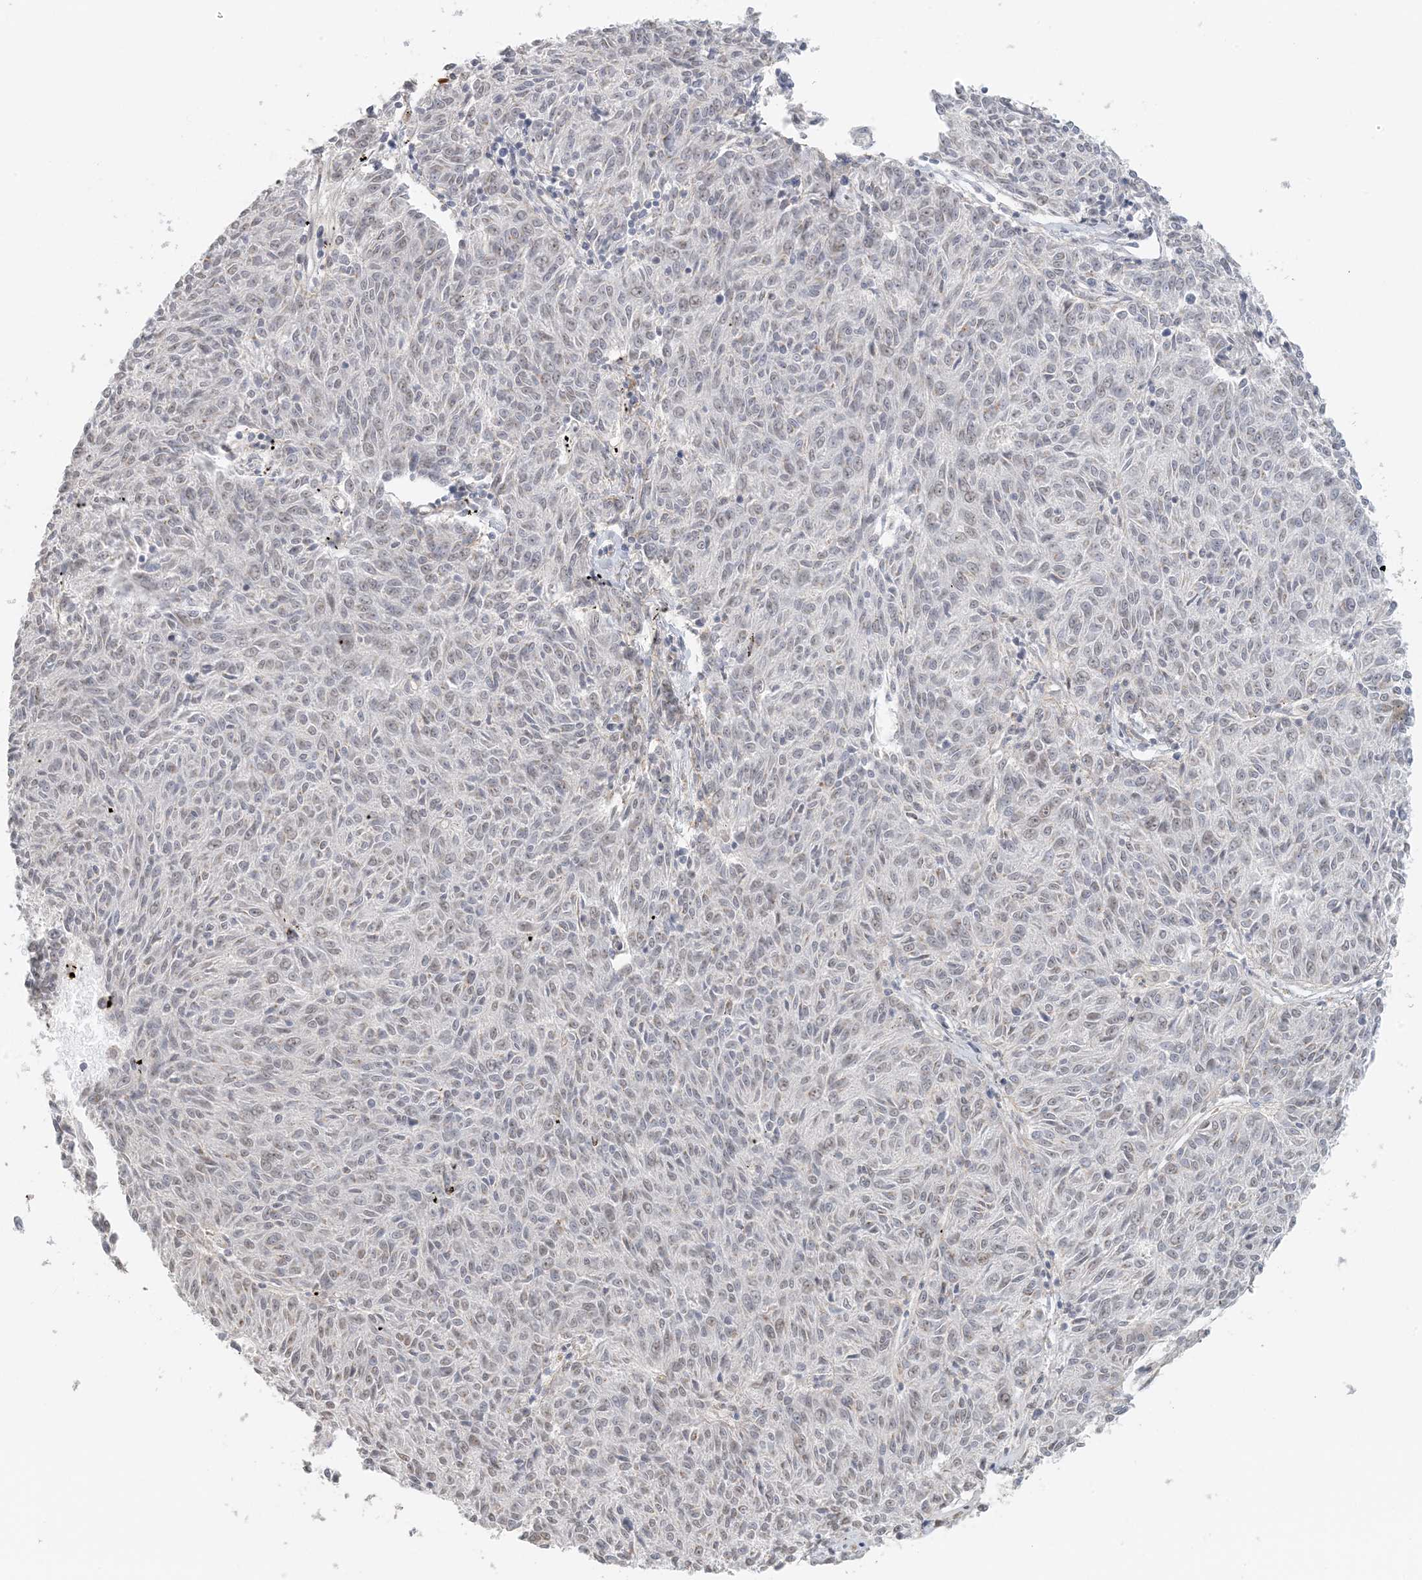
{"staining": {"intensity": "negative", "quantity": "none", "location": "none"}, "tissue": "melanoma", "cell_type": "Tumor cells", "image_type": "cancer", "snomed": [{"axis": "morphology", "description": "Malignant melanoma, NOS"}, {"axis": "topography", "description": "Skin"}], "caption": "Tumor cells show no significant protein expression in melanoma.", "gene": "ZCCHC4", "patient": {"sex": "female", "age": 72}}